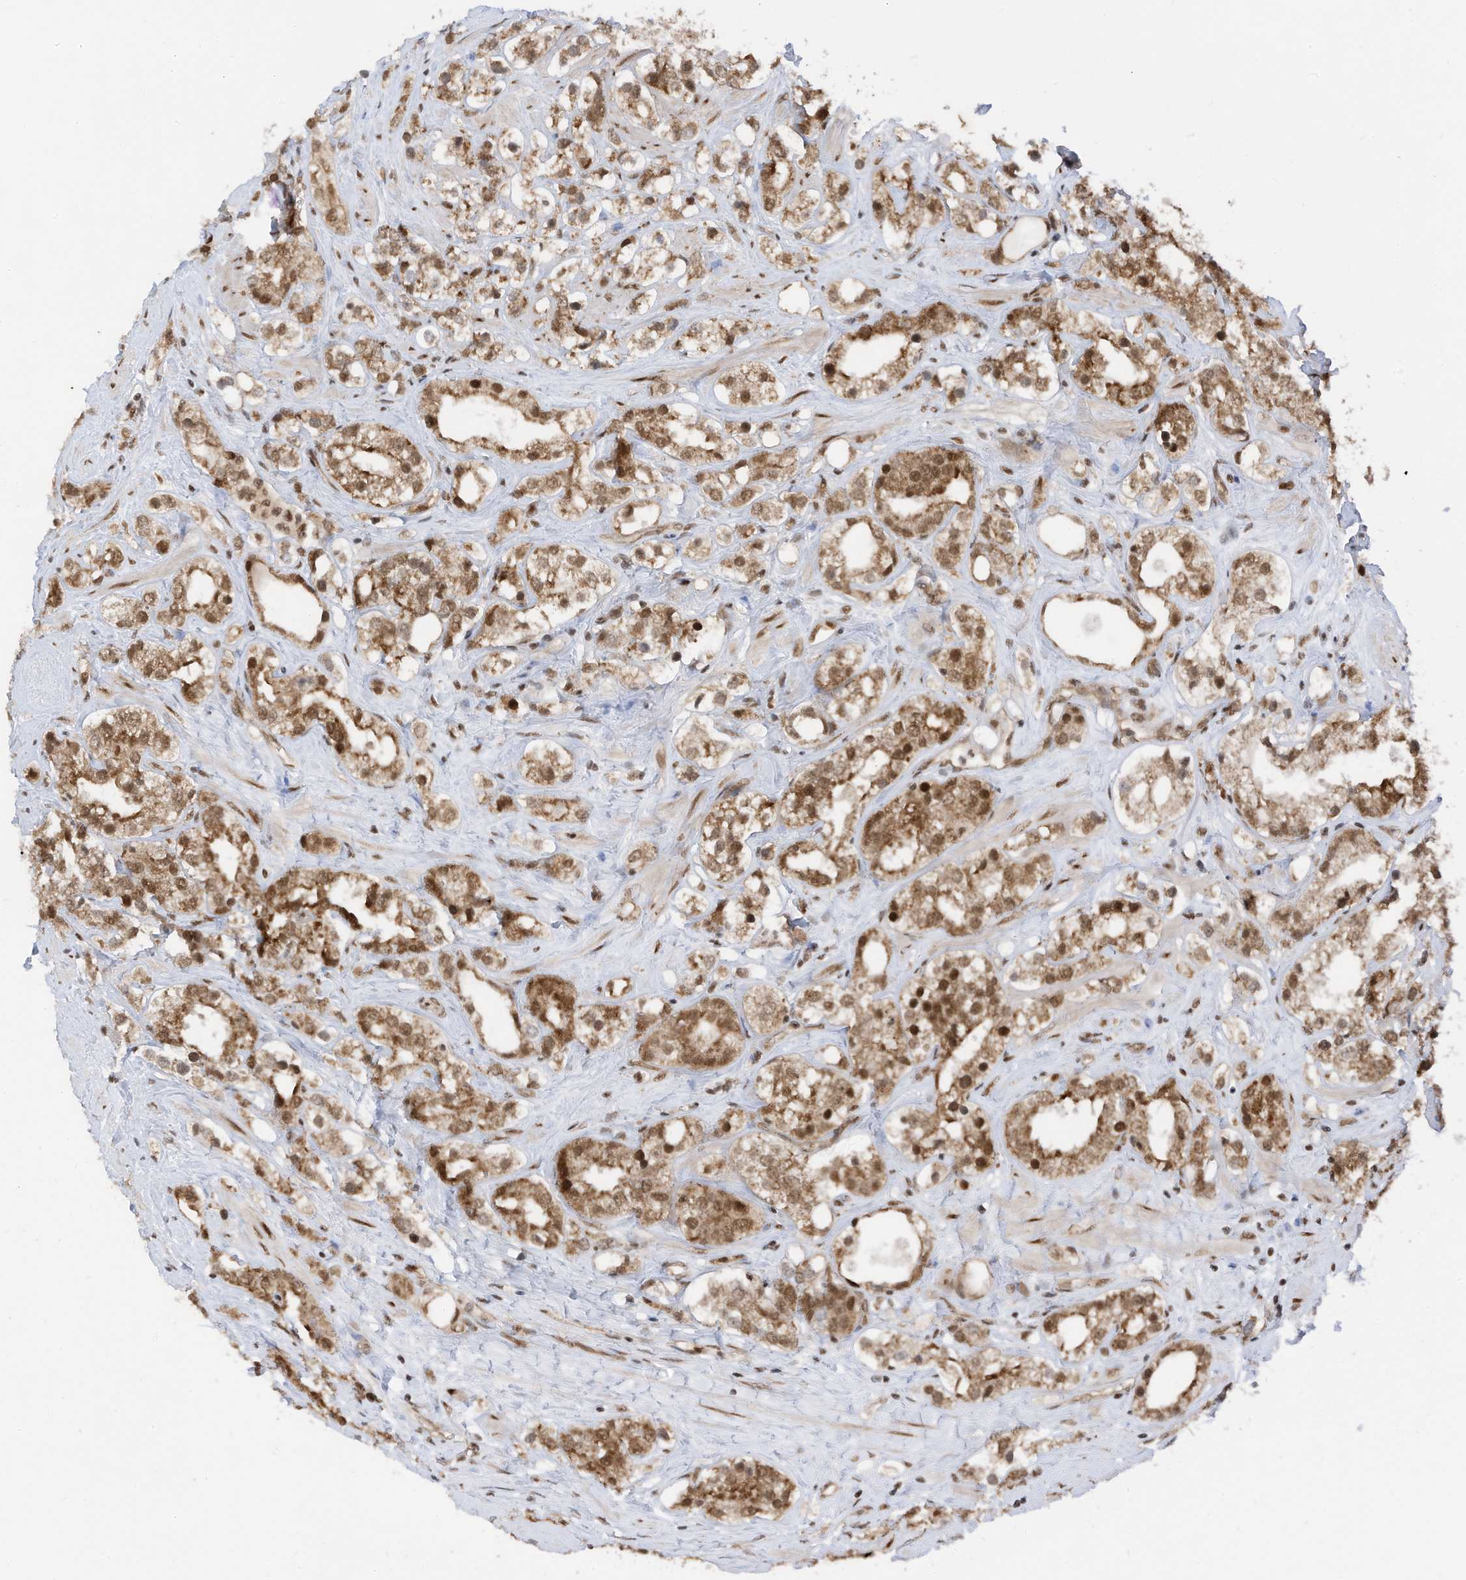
{"staining": {"intensity": "moderate", "quantity": ">75%", "location": "cytoplasmic/membranous,nuclear"}, "tissue": "prostate cancer", "cell_type": "Tumor cells", "image_type": "cancer", "snomed": [{"axis": "morphology", "description": "Adenocarcinoma, NOS"}, {"axis": "topography", "description": "Prostate"}], "caption": "Moderate cytoplasmic/membranous and nuclear protein expression is identified in approximately >75% of tumor cells in prostate cancer.", "gene": "AURKAIP1", "patient": {"sex": "male", "age": 79}}